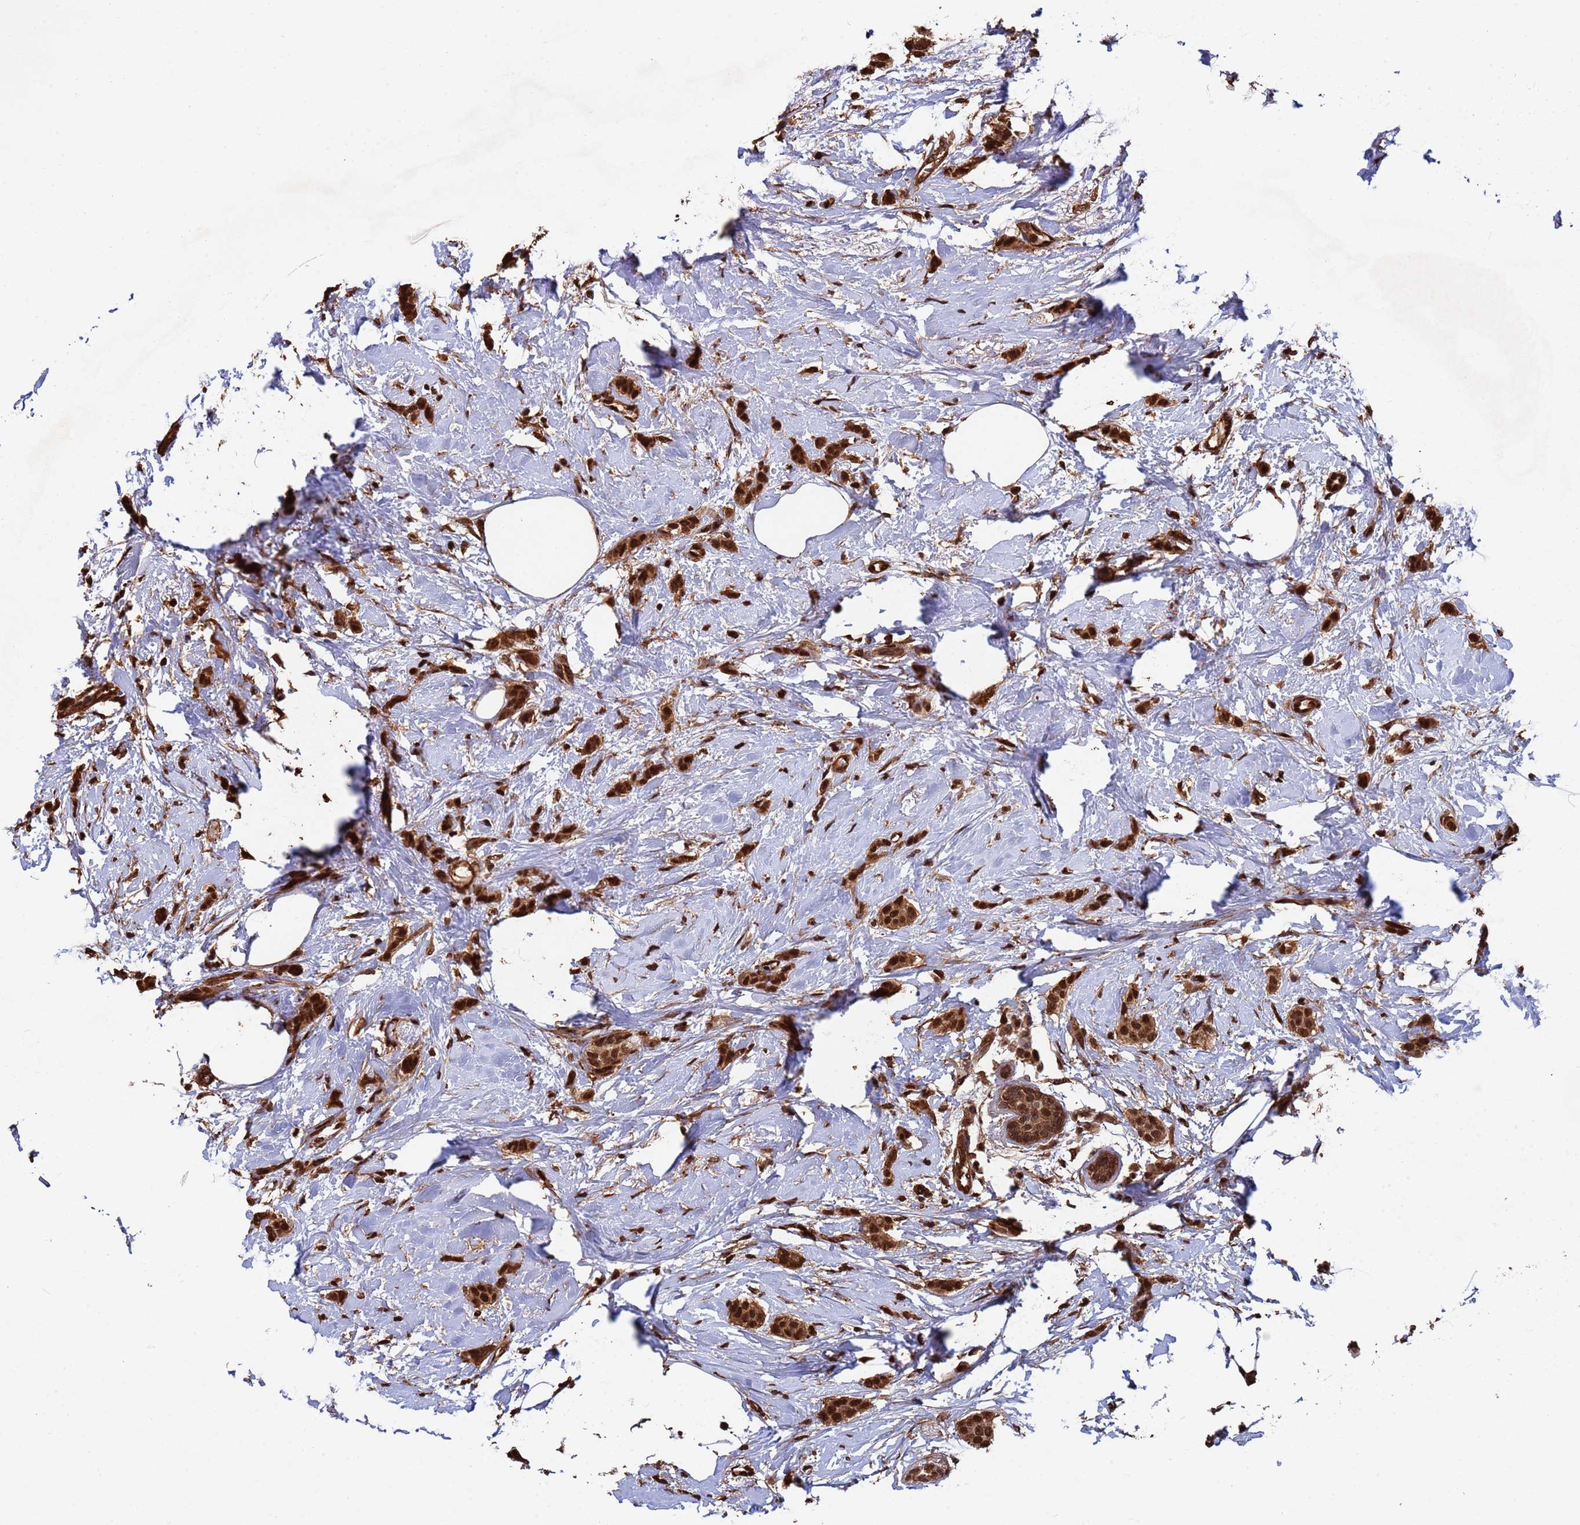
{"staining": {"intensity": "strong", "quantity": ">75%", "location": "cytoplasmic/membranous,nuclear"}, "tissue": "breast cancer", "cell_type": "Tumor cells", "image_type": "cancer", "snomed": [{"axis": "morphology", "description": "Duct carcinoma"}, {"axis": "topography", "description": "Breast"}], "caption": "About >75% of tumor cells in invasive ductal carcinoma (breast) demonstrate strong cytoplasmic/membranous and nuclear protein positivity as visualized by brown immunohistochemical staining.", "gene": "SUMO4", "patient": {"sex": "female", "age": 72}}